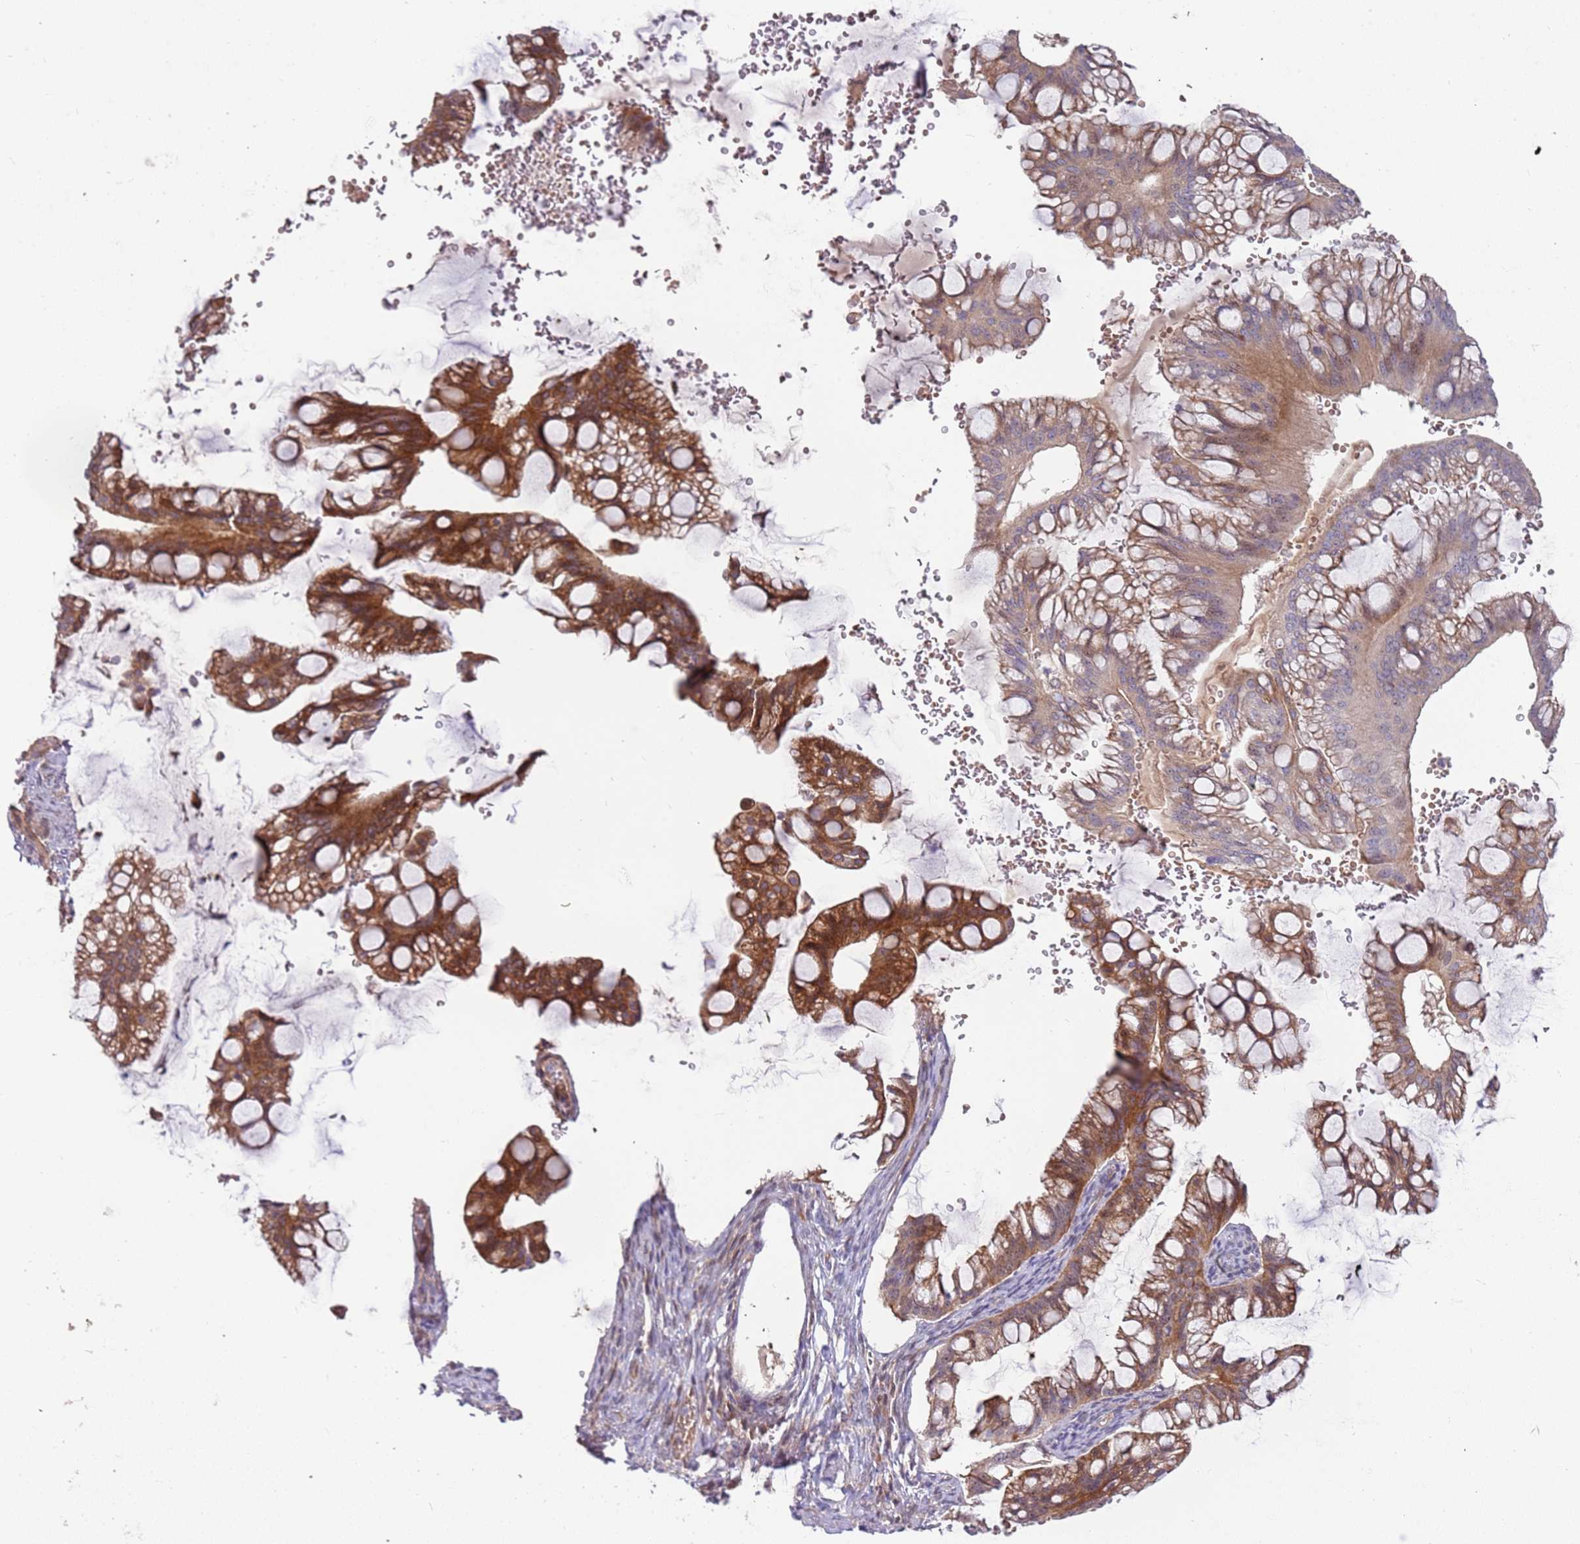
{"staining": {"intensity": "moderate", "quantity": "25%-75%", "location": "cytoplasmic/membranous"}, "tissue": "ovarian cancer", "cell_type": "Tumor cells", "image_type": "cancer", "snomed": [{"axis": "morphology", "description": "Cystadenocarcinoma, mucinous, NOS"}, {"axis": "topography", "description": "Ovary"}], "caption": "This photomicrograph shows immunohistochemistry staining of ovarian cancer (mucinous cystadenocarcinoma), with medium moderate cytoplasmic/membranous expression in approximately 25%-75% of tumor cells.", "gene": "TRAPPC6B", "patient": {"sex": "female", "age": 73}}